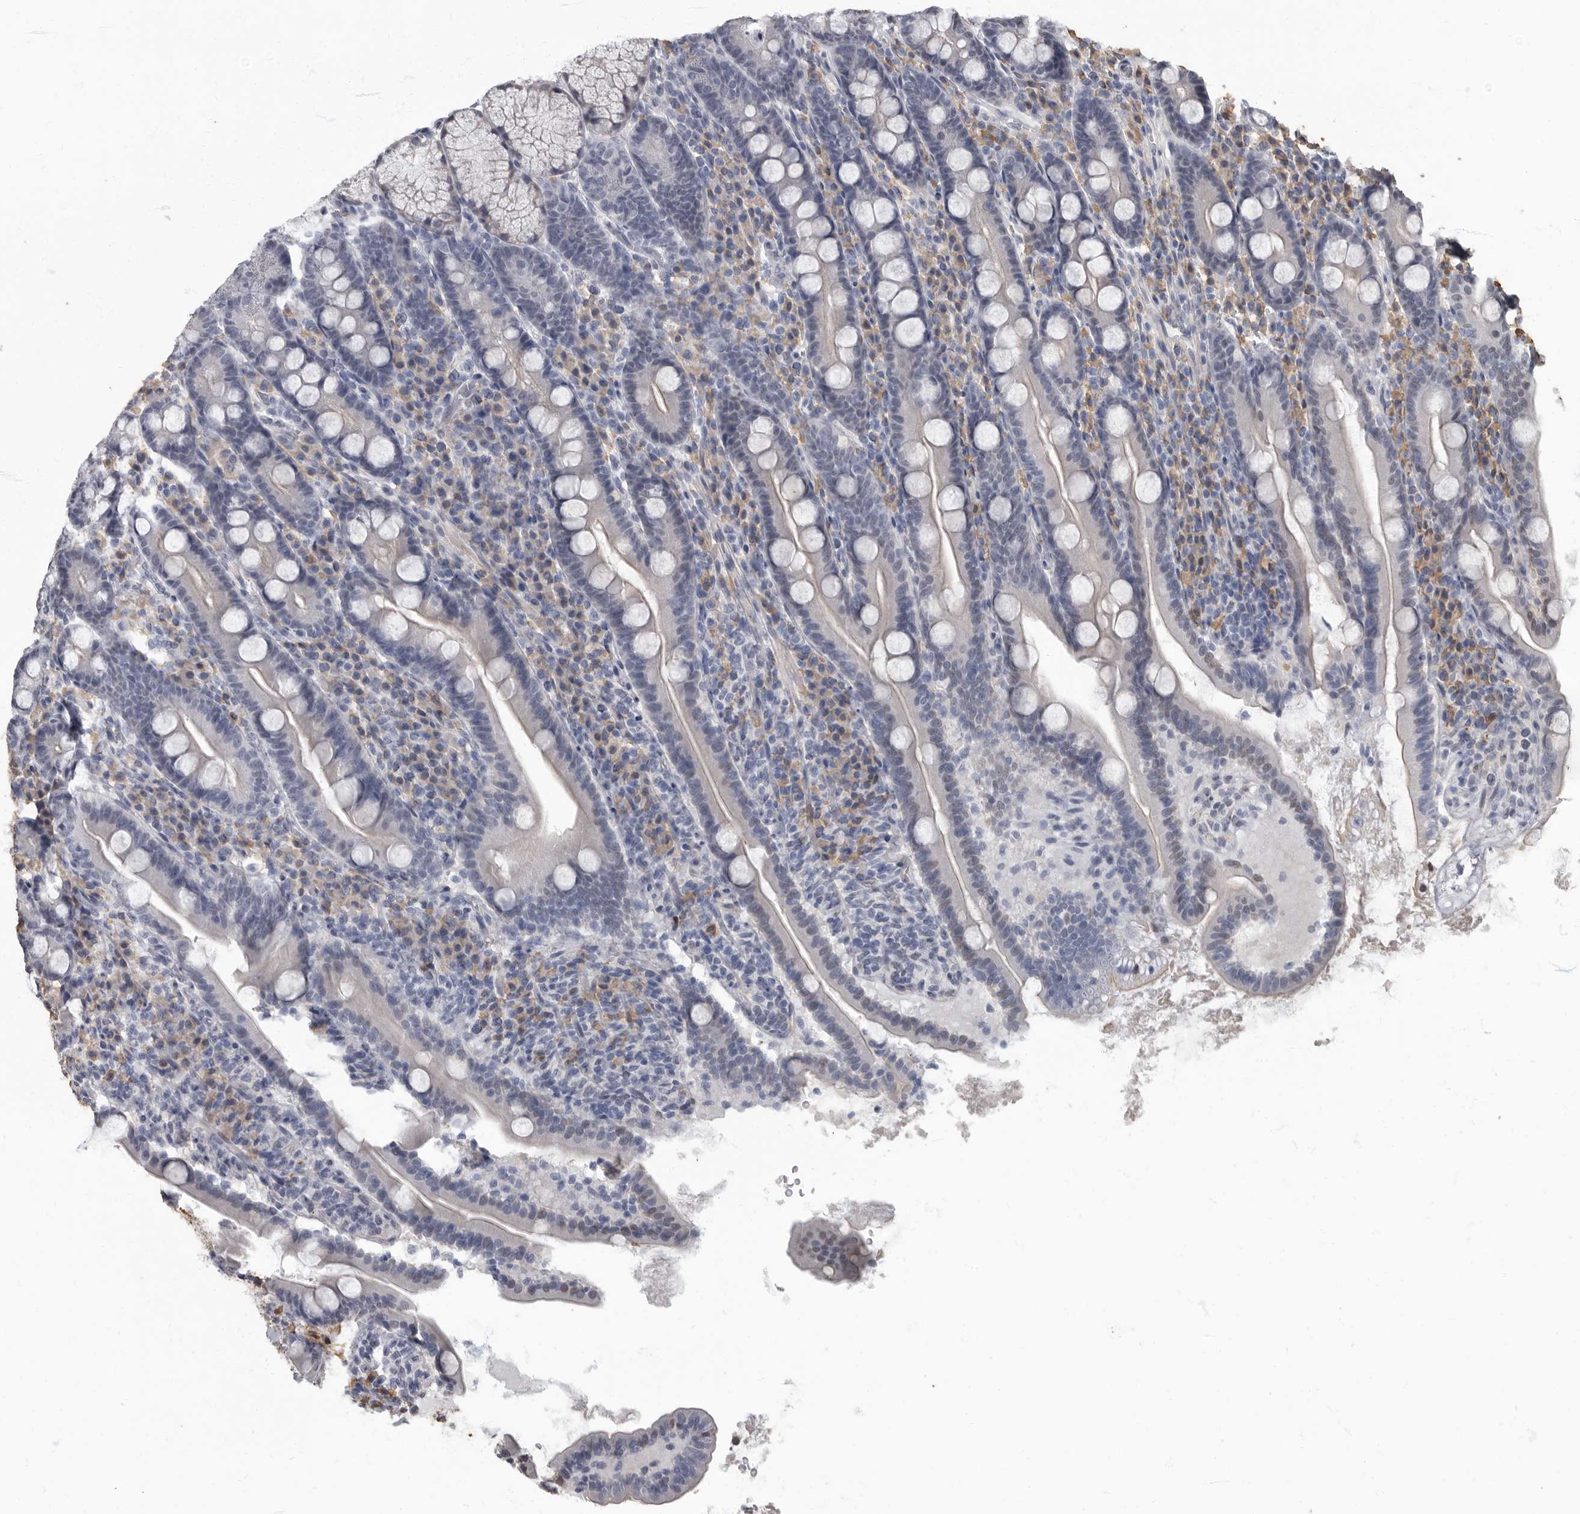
{"staining": {"intensity": "negative", "quantity": "none", "location": "none"}, "tissue": "duodenum", "cell_type": "Glandular cells", "image_type": "normal", "snomed": [{"axis": "morphology", "description": "Normal tissue, NOS"}, {"axis": "topography", "description": "Duodenum"}], "caption": "This is a photomicrograph of immunohistochemistry (IHC) staining of benign duodenum, which shows no positivity in glandular cells.", "gene": "ARHGEF10", "patient": {"sex": "male", "age": 35}}